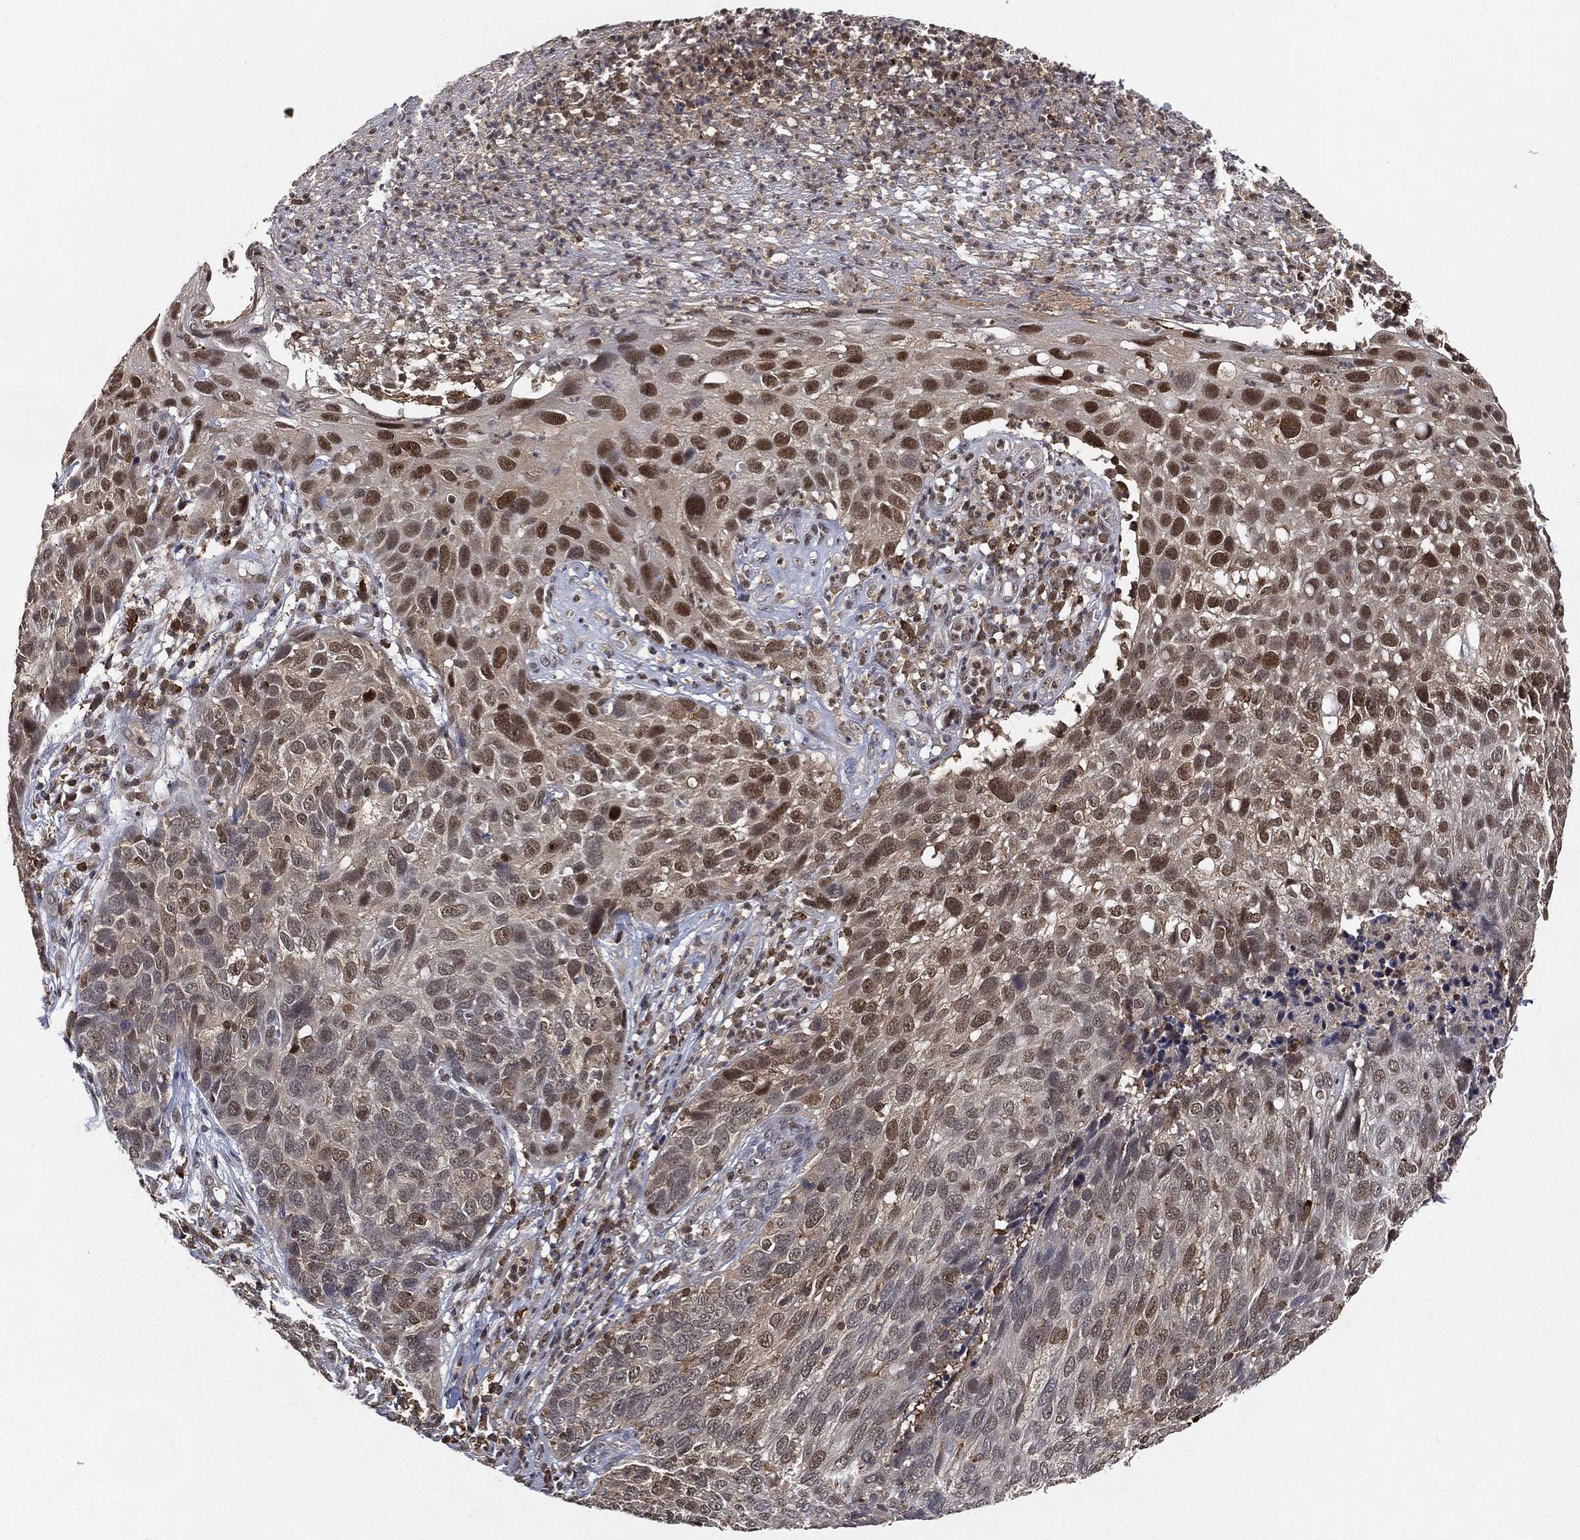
{"staining": {"intensity": "strong", "quantity": "<25%", "location": "nuclear"}, "tissue": "skin cancer", "cell_type": "Tumor cells", "image_type": "cancer", "snomed": [{"axis": "morphology", "description": "Squamous cell carcinoma, NOS"}, {"axis": "topography", "description": "Skin"}], "caption": "Skin cancer (squamous cell carcinoma) was stained to show a protein in brown. There is medium levels of strong nuclear staining in approximately <25% of tumor cells. Immunohistochemistry (ihc) stains the protein of interest in brown and the nuclei are stained blue.", "gene": "WDR26", "patient": {"sex": "male", "age": 92}}